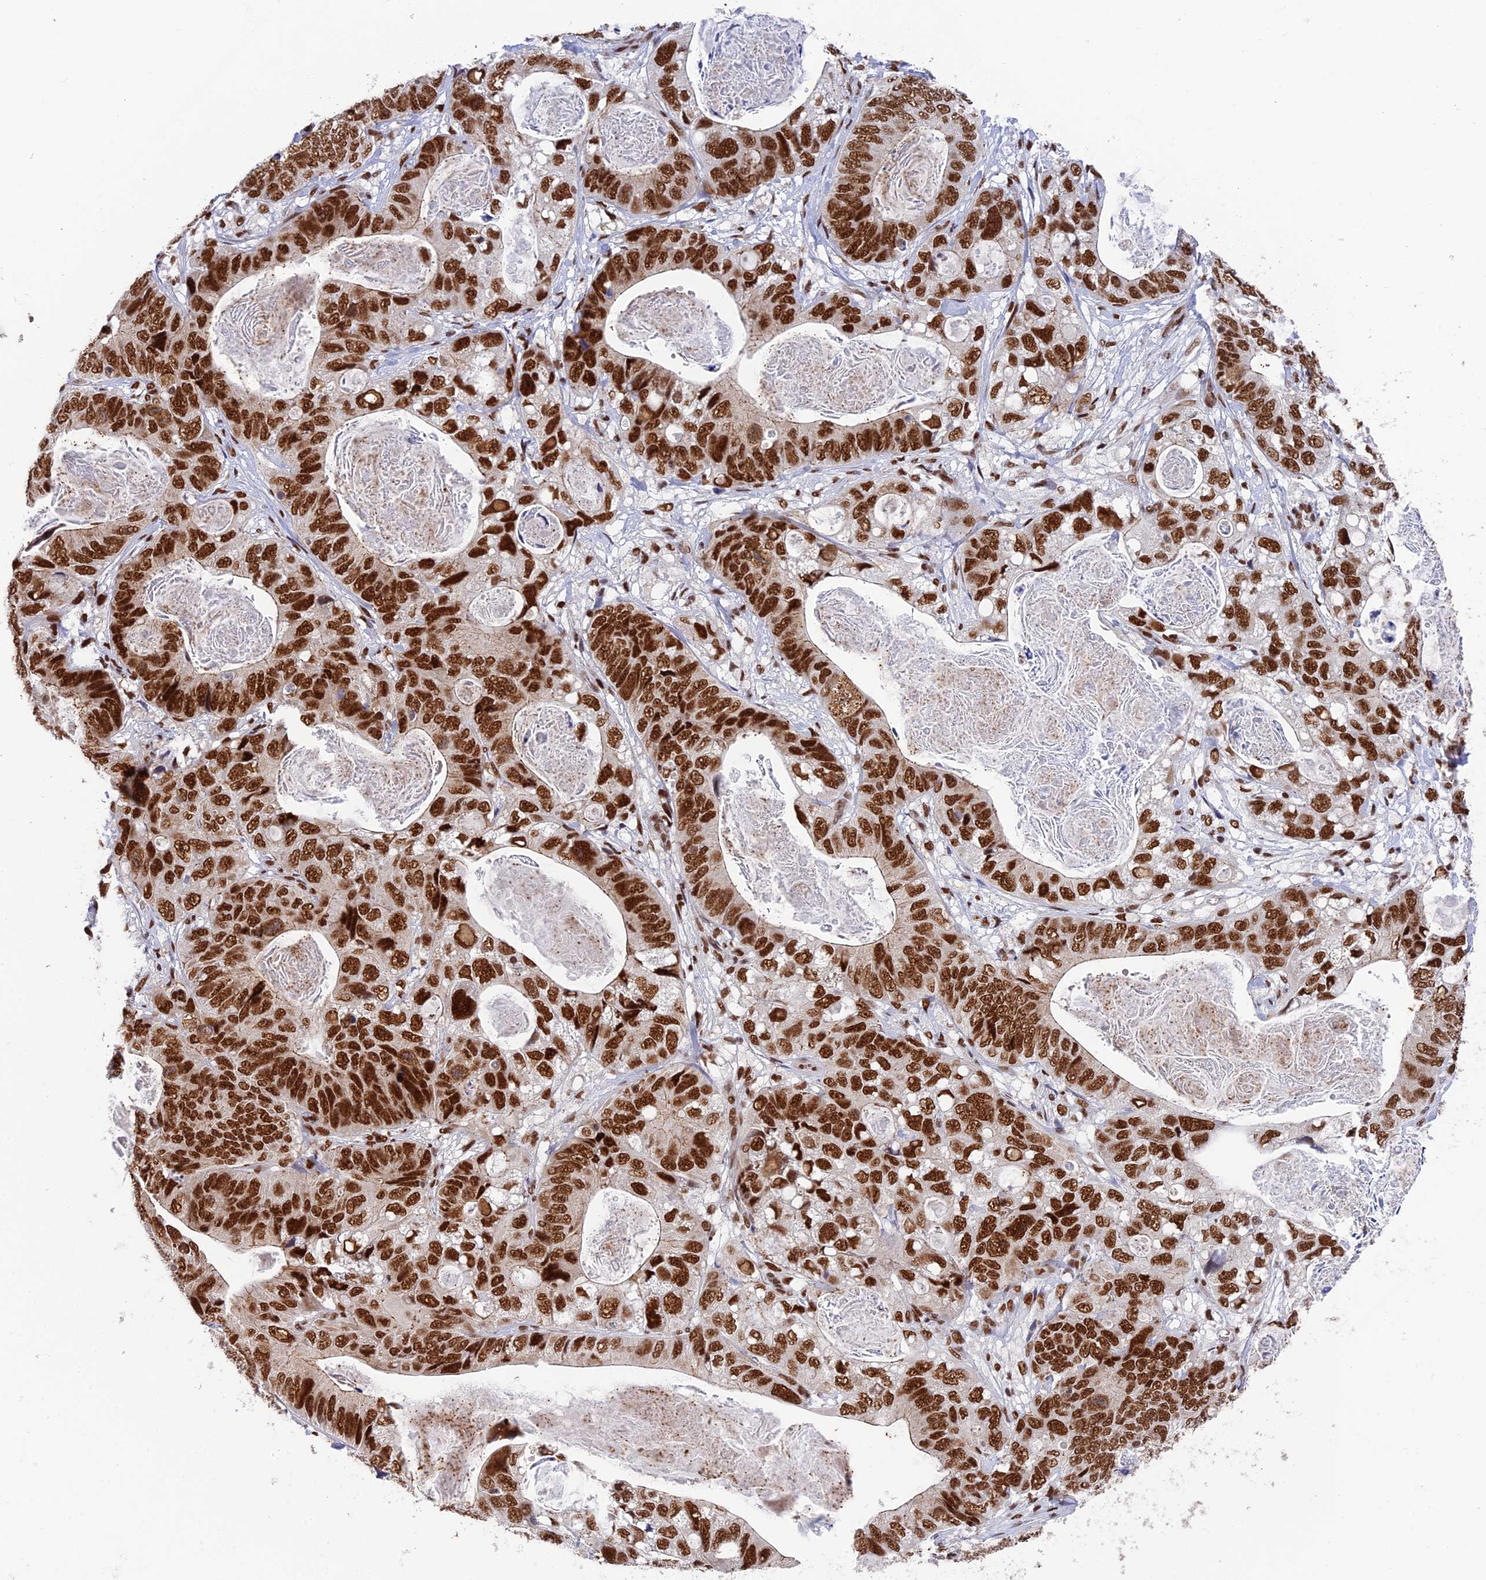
{"staining": {"intensity": "strong", "quantity": ">75%", "location": "nuclear"}, "tissue": "stomach cancer", "cell_type": "Tumor cells", "image_type": "cancer", "snomed": [{"axis": "morphology", "description": "Normal tissue, NOS"}, {"axis": "morphology", "description": "Adenocarcinoma, NOS"}, {"axis": "topography", "description": "Stomach"}], "caption": "Protein analysis of stomach adenocarcinoma tissue shows strong nuclear positivity in about >75% of tumor cells.", "gene": "EEF1AKMT3", "patient": {"sex": "female", "age": 89}}